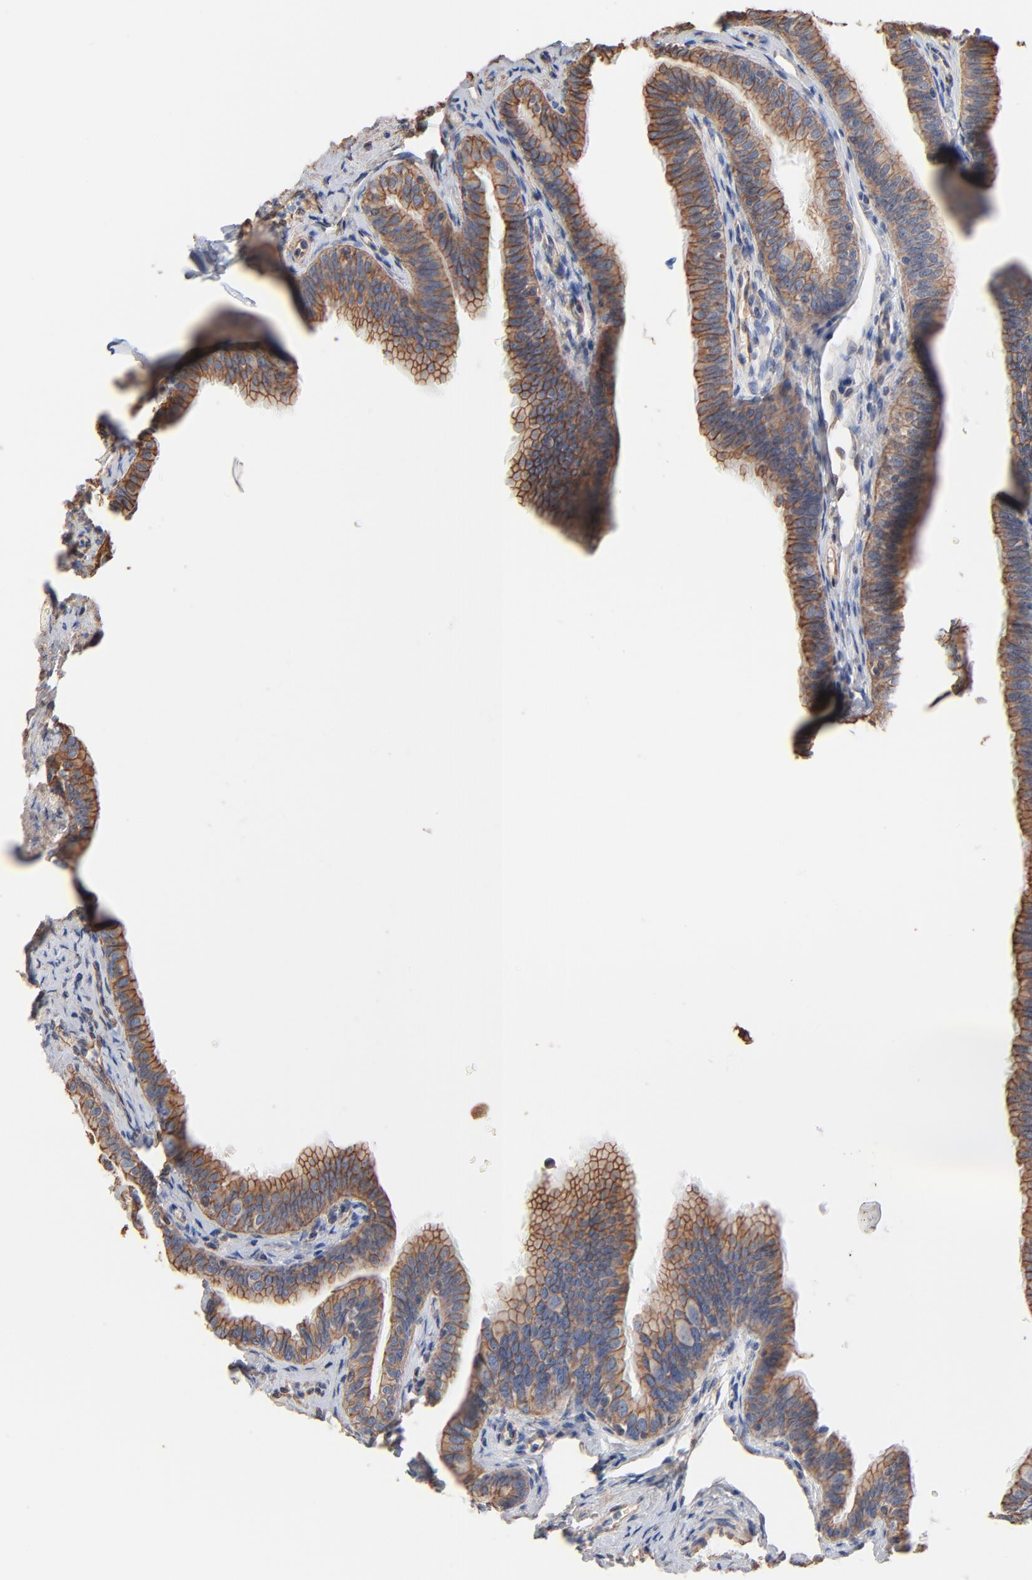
{"staining": {"intensity": "moderate", "quantity": ">75%", "location": "cytoplasmic/membranous"}, "tissue": "fallopian tube", "cell_type": "Glandular cells", "image_type": "normal", "snomed": [{"axis": "morphology", "description": "Normal tissue, NOS"}, {"axis": "morphology", "description": "Dermoid, NOS"}, {"axis": "topography", "description": "Fallopian tube"}], "caption": "Fallopian tube stained with IHC displays moderate cytoplasmic/membranous staining in approximately >75% of glandular cells.", "gene": "ABCD4", "patient": {"sex": "female", "age": 33}}